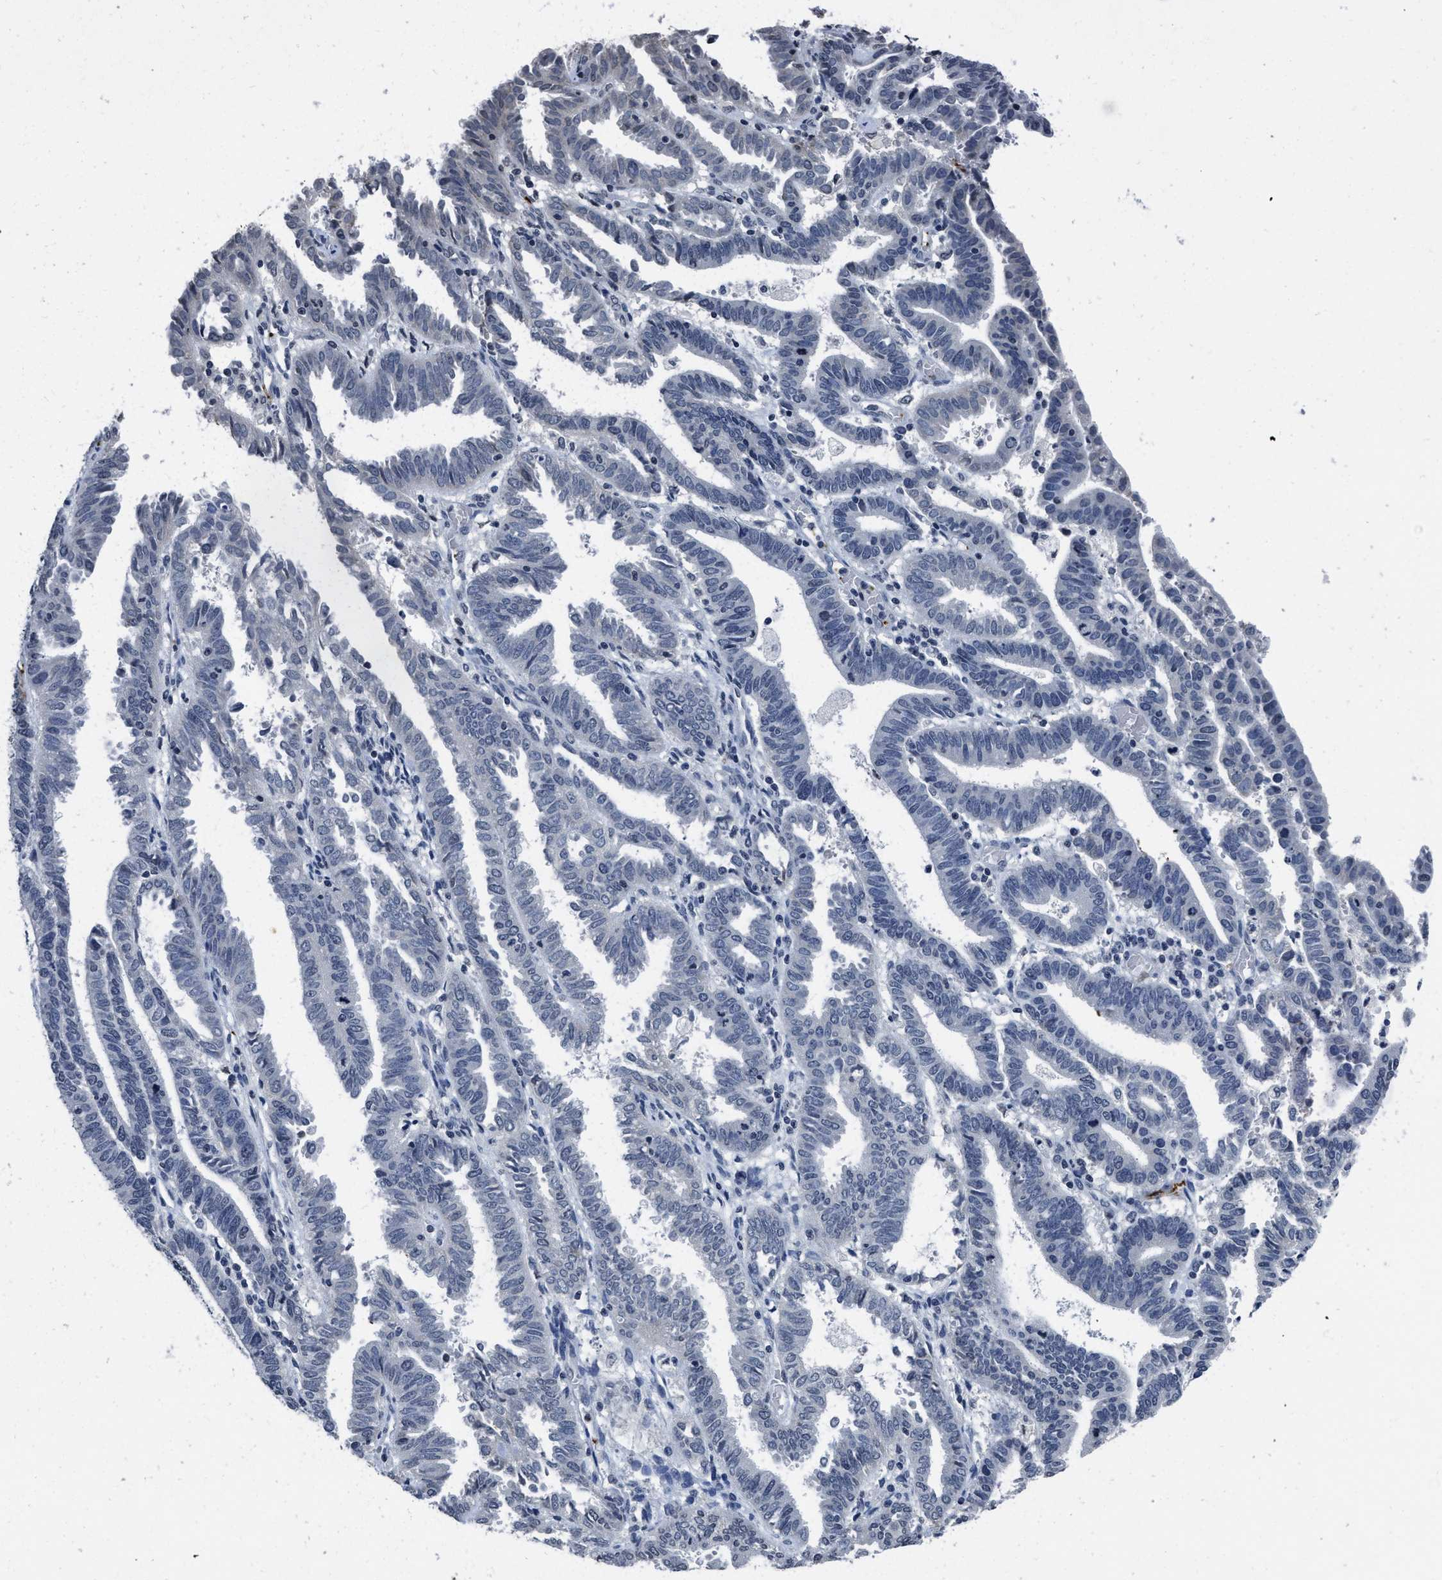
{"staining": {"intensity": "negative", "quantity": "none", "location": "none"}, "tissue": "endometrial cancer", "cell_type": "Tumor cells", "image_type": "cancer", "snomed": [{"axis": "morphology", "description": "Adenocarcinoma, NOS"}, {"axis": "topography", "description": "Uterus"}], "caption": "Endometrial cancer (adenocarcinoma) stained for a protein using IHC demonstrates no staining tumor cells.", "gene": "ITGA2B", "patient": {"sex": "female", "age": 83}}